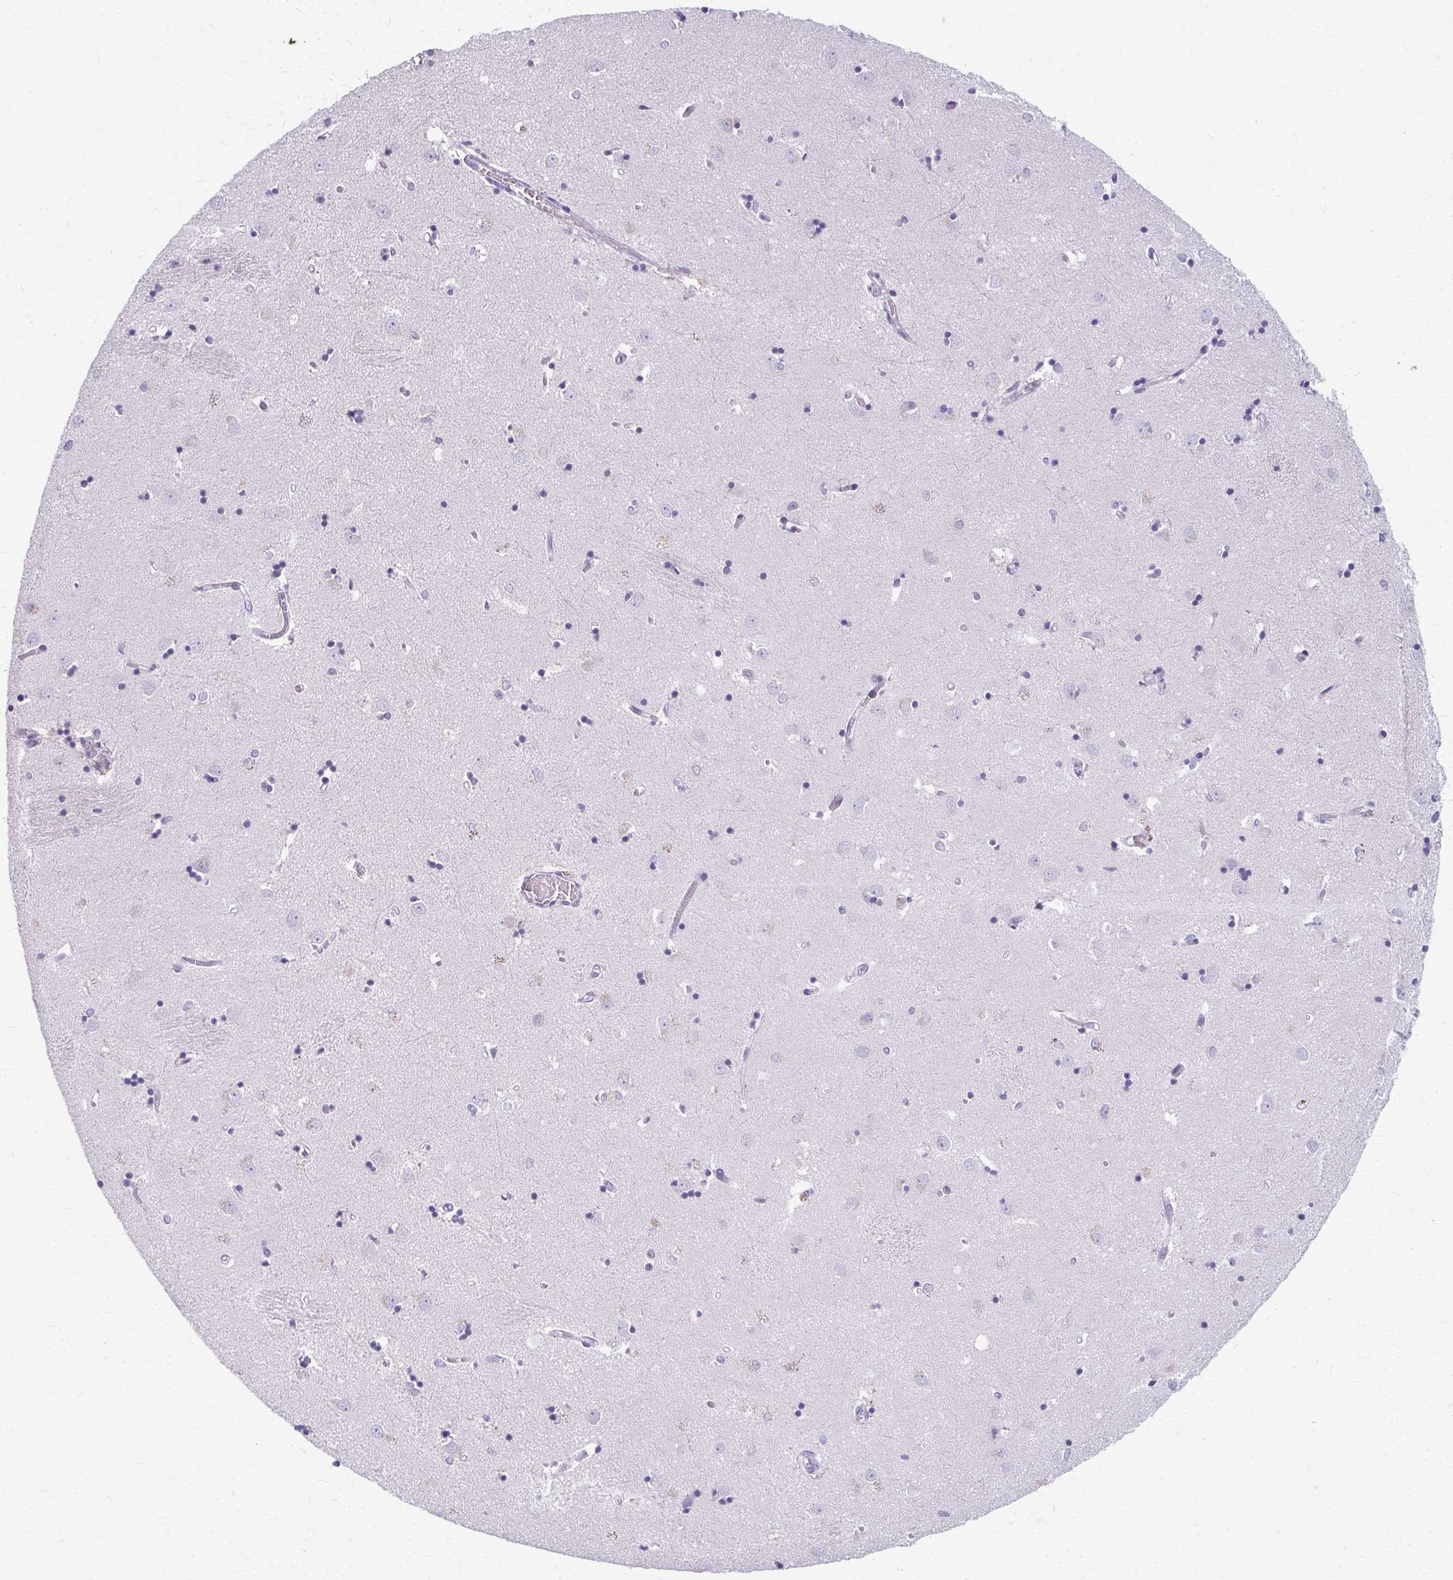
{"staining": {"intensity": "negative", "quantity": "none", "location": "none"}, "tissue": "caudate", "cell_type": "Glial cells", "image_type": "normal", "snomed": [{"axis": "morphology", "description": "Normal tissue, NOS"}, {"axis": "topography", "description": "Lateral ventricle wall"}], "caption": "Immunohistochemistry micrograph of benign caudate: human caudate stained with DAB (3,3'-diaminobenzidine) exhibits no significant protein expression in glial cells.", "gene": "ADIPOQ", "patient": {"sex": "male", "age": 54}}